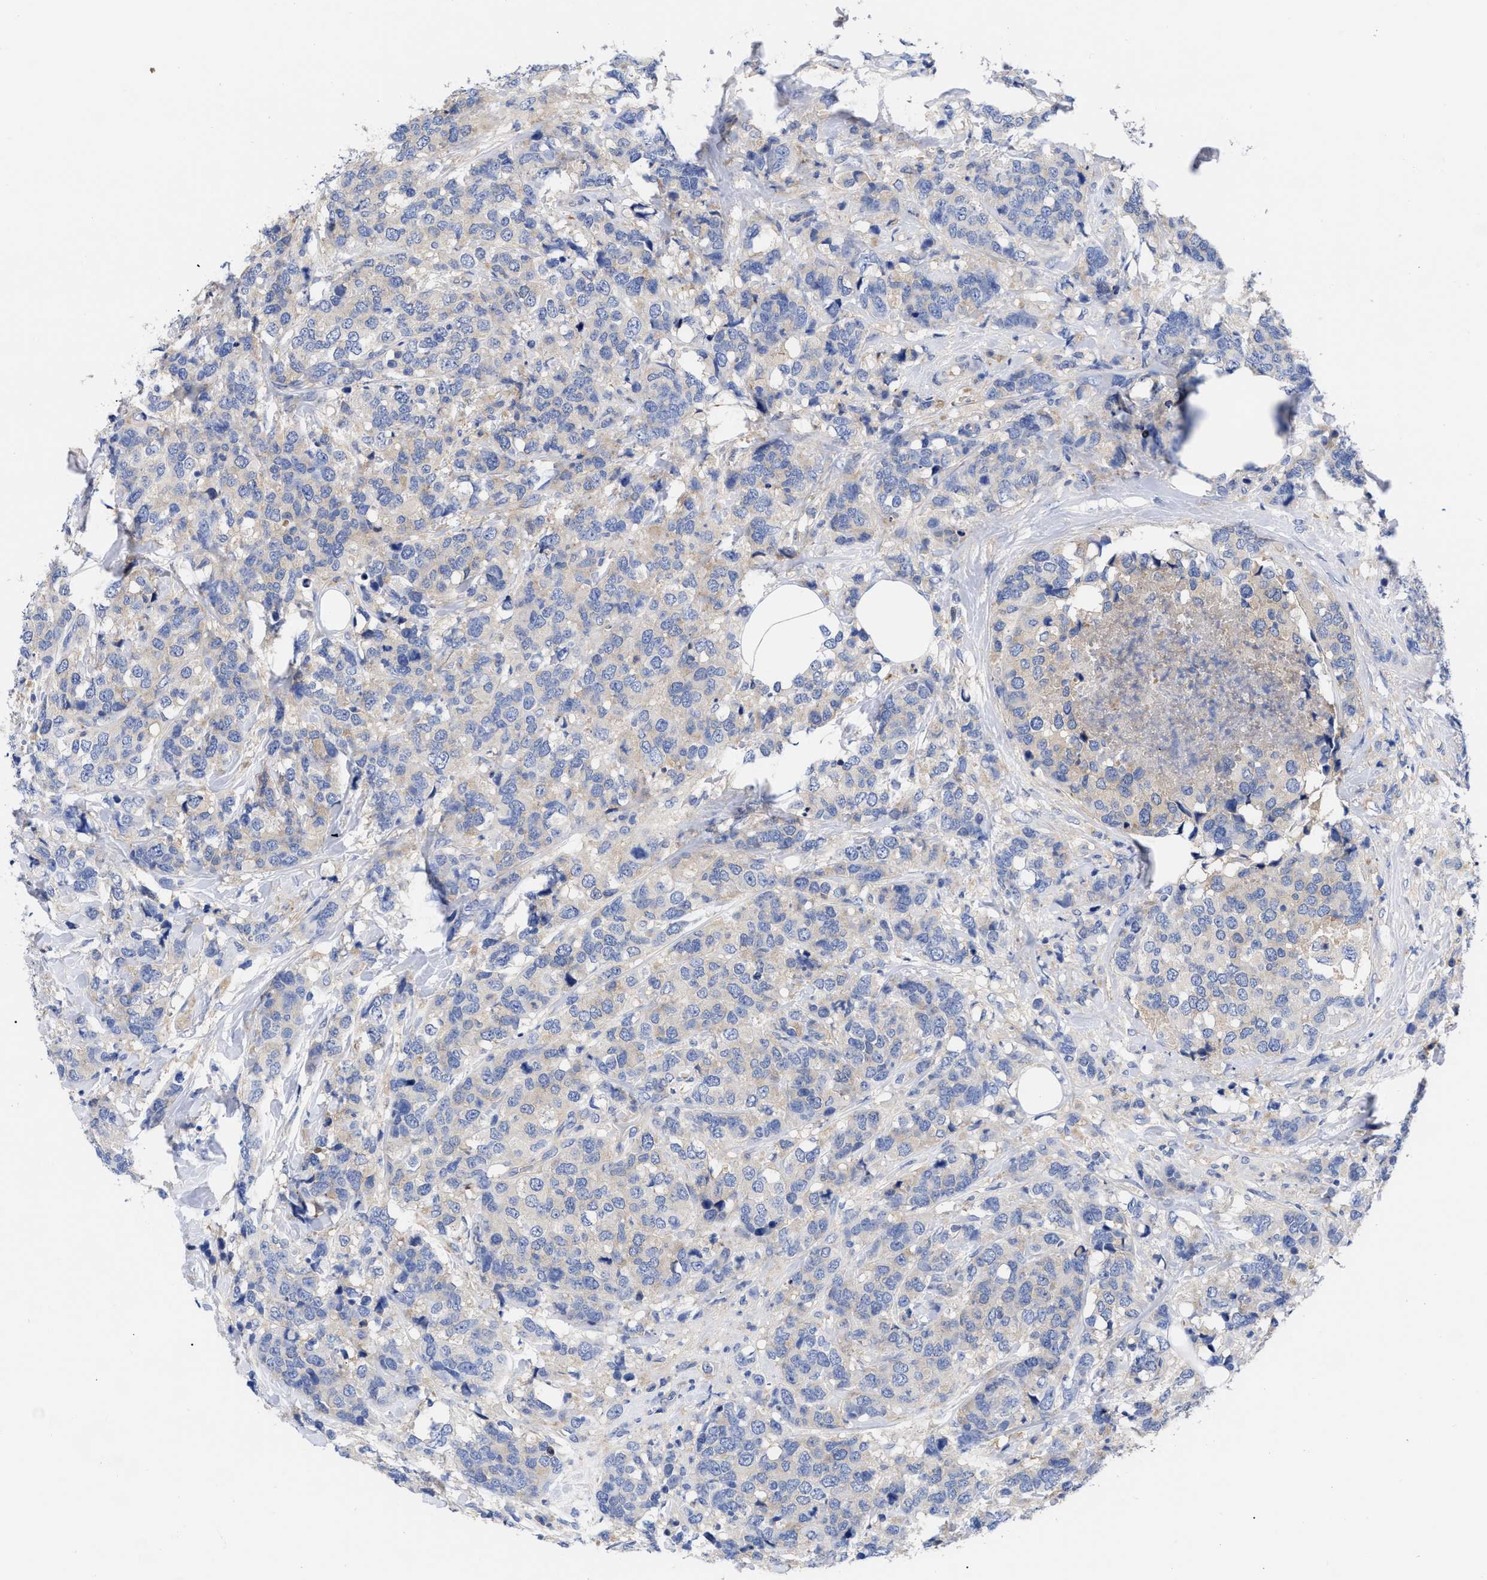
{"staining": {"intensity": "weak", "quantity": "<25%", "location": "cytoplasmic/membranous"}, "tissue": "breast cancer", "cell_type": "Tumor cells", "image_type": "cancer", "snomed": [{"axis": "morphology", "description": "Lobular carcinoma"}, {"axis": "topography", "description": "Breast"}], "caption": "Tumor cells are negative for protein expression in human lobular carcinoma (breast).", "gene": "RBKS", "patient": {"sex": "female", "age": 59}}